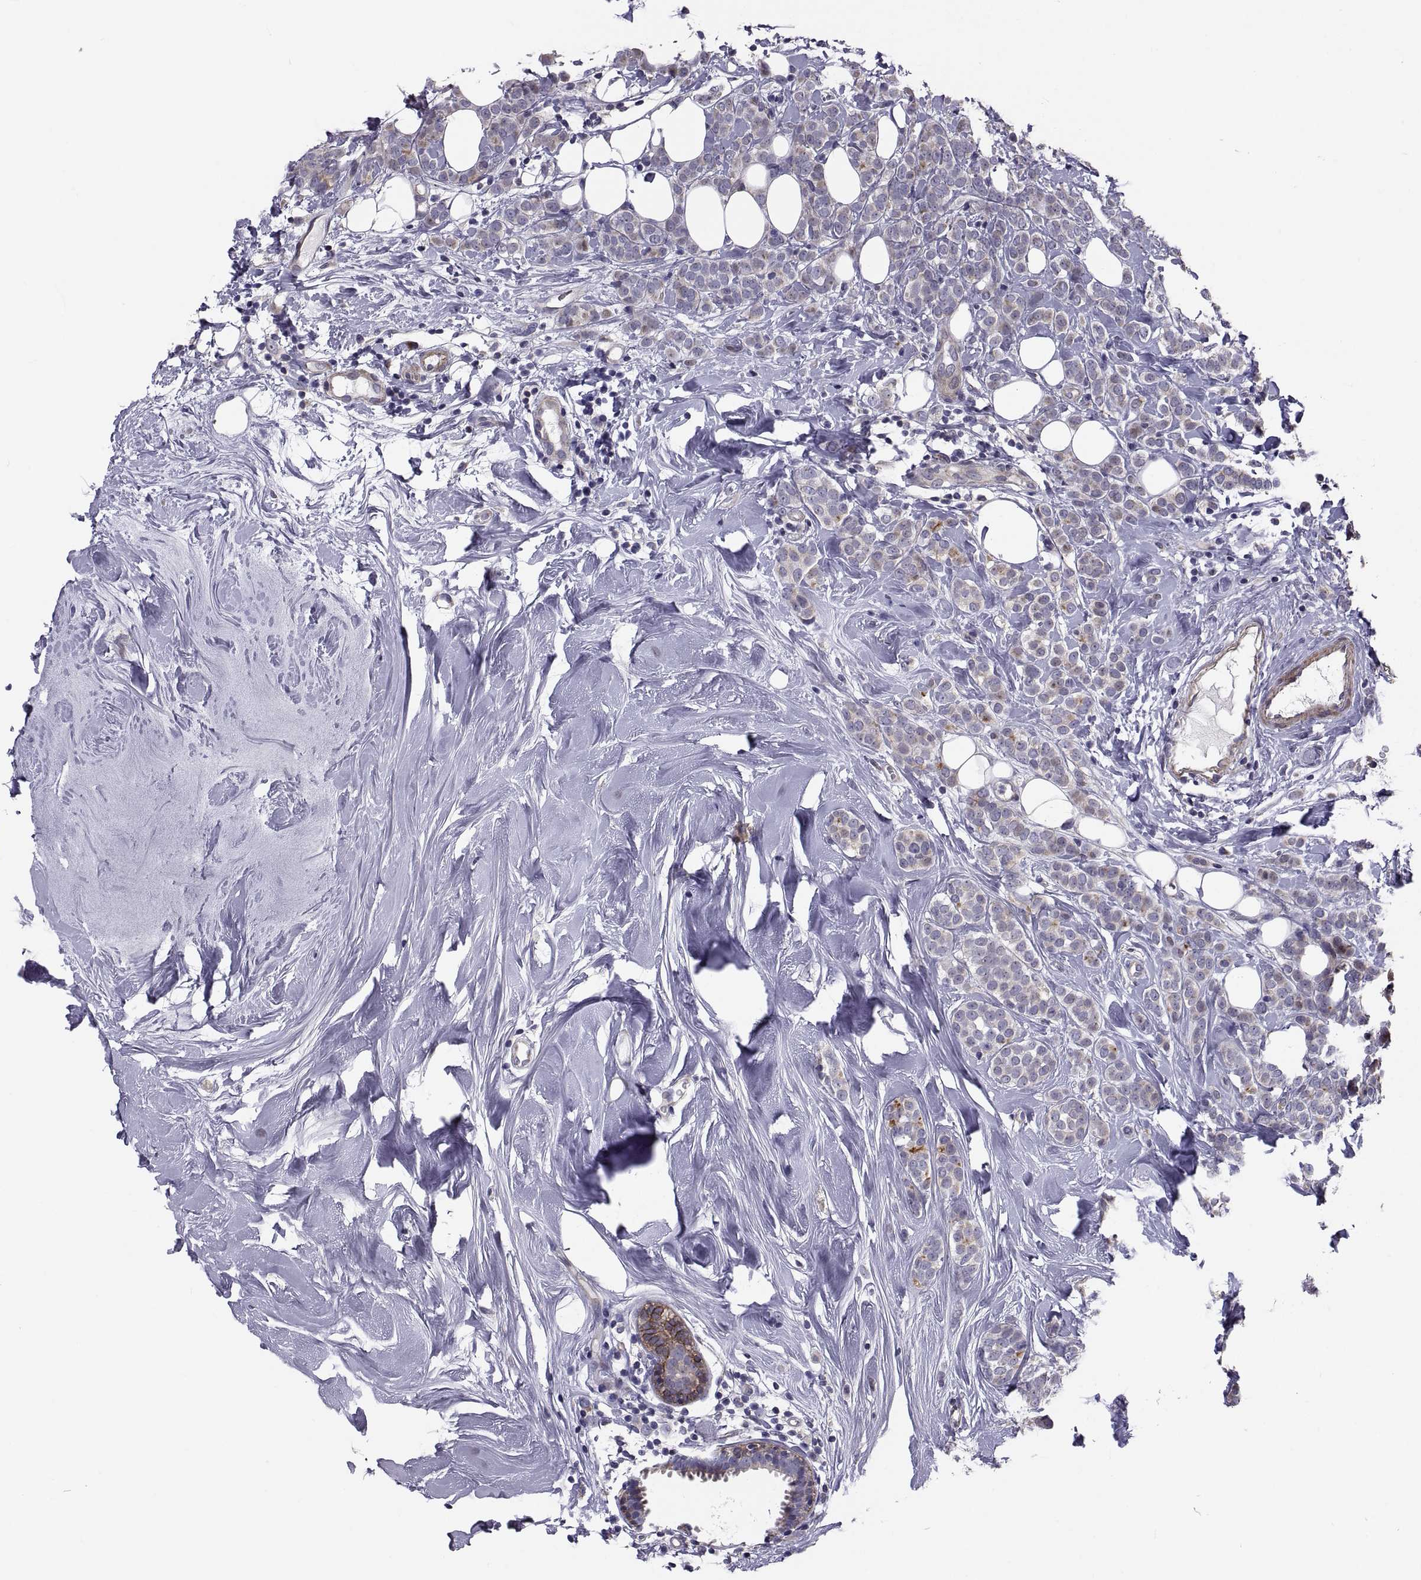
{"staining": {"intensity": "moderate", "quantity": "<25%", "location": "cytoplasmic/membranous"}, "tissue": "breast cancer", "cell_type": "Tumor cells", "image_type": "cancer", "snomed": [{"axis": "morphology", "description": "Lobular carcinoma"}, {"axis": "topography", "description": "Breast"}], "caption": "A high-resolution photomicrograph shows IHC staining of breast lobular carcinoma, which reveals moderate cytoplasmic/membranous expression in about <25% of tumor cells.", "gene": "ANO1", "patient": {"sex": "female", "age": 49}}